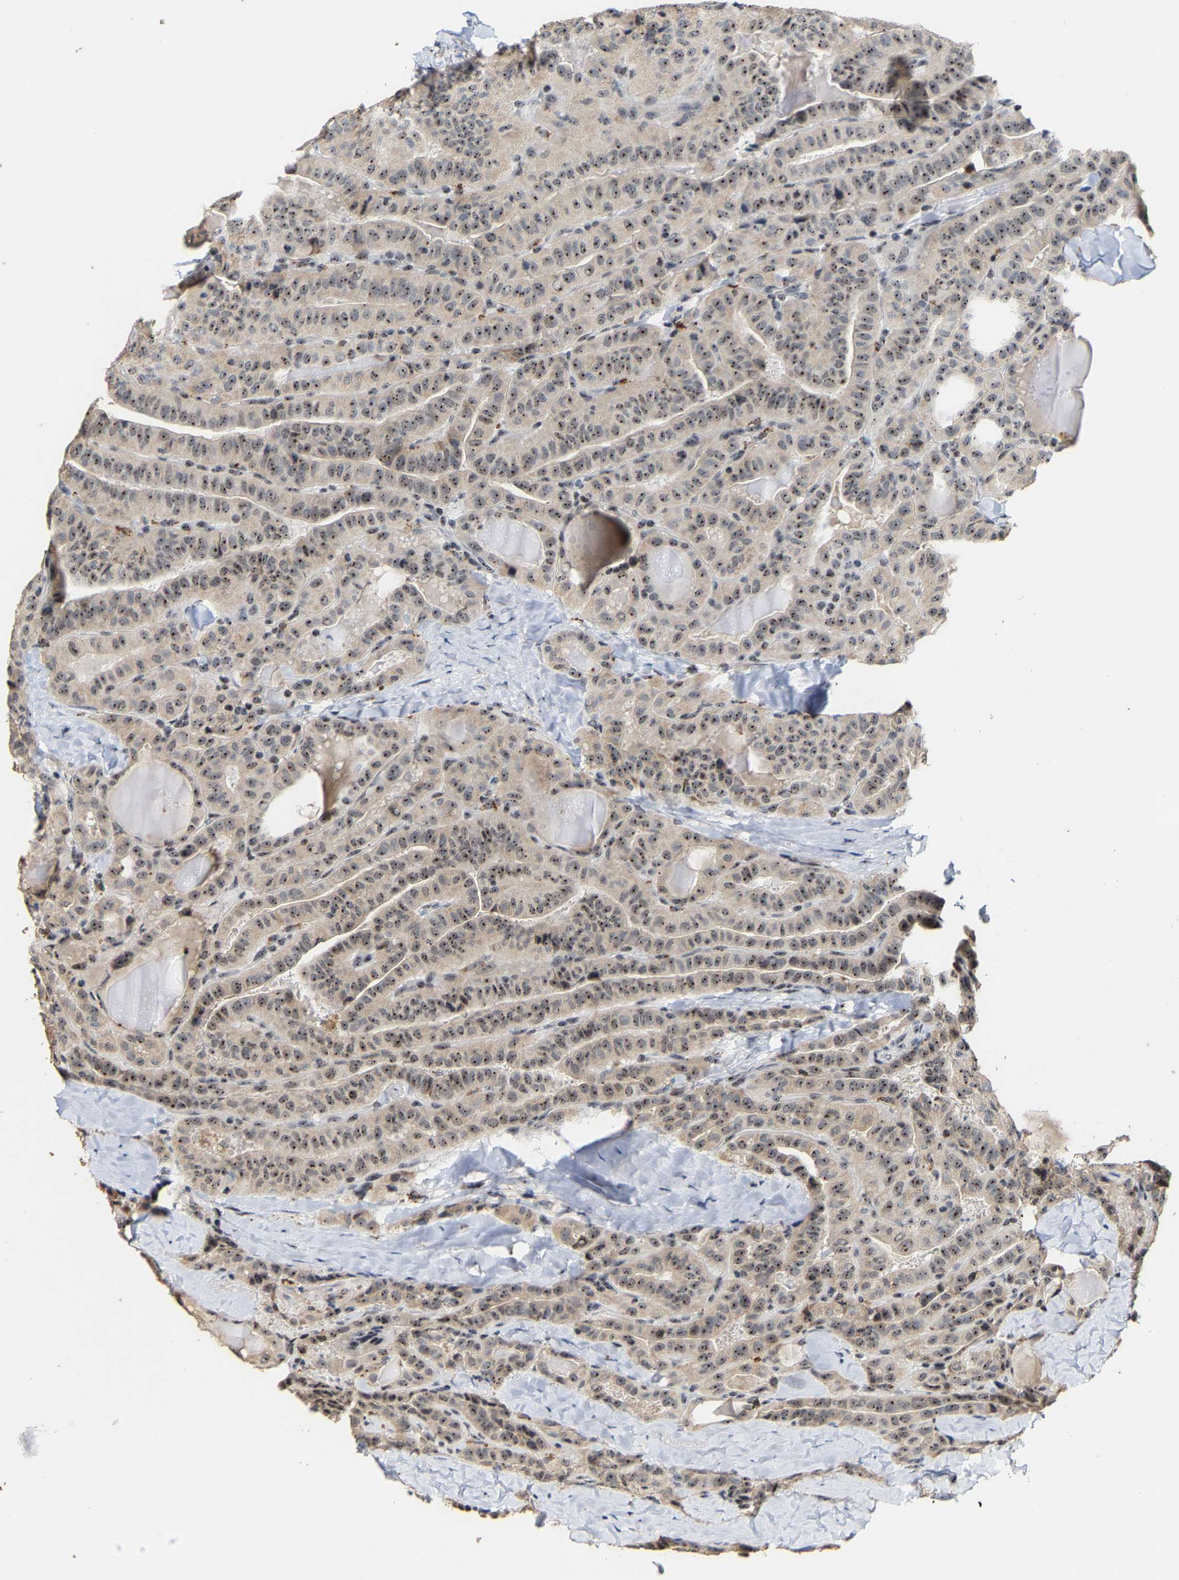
{"staining": {"intensity": "moderate", "quantity": ">75%", "location": "nuclear"}, "tissue": "thyroid cancer", "cell_type": "Tumor cells", "image_type": "cancer", "snomed": [{"axis": "morphology", "description": "Papillary adenocarcinoma, NOS"}, {"axis": "topography", "description": "Thyroid gland"}], "caption": "Protein expression analysis of thyroid cancer shows moderate nuclear expression in about >75% of tumor cells.", "gene": "NOP58", "patient": {"sex": "male", "age": 77}}